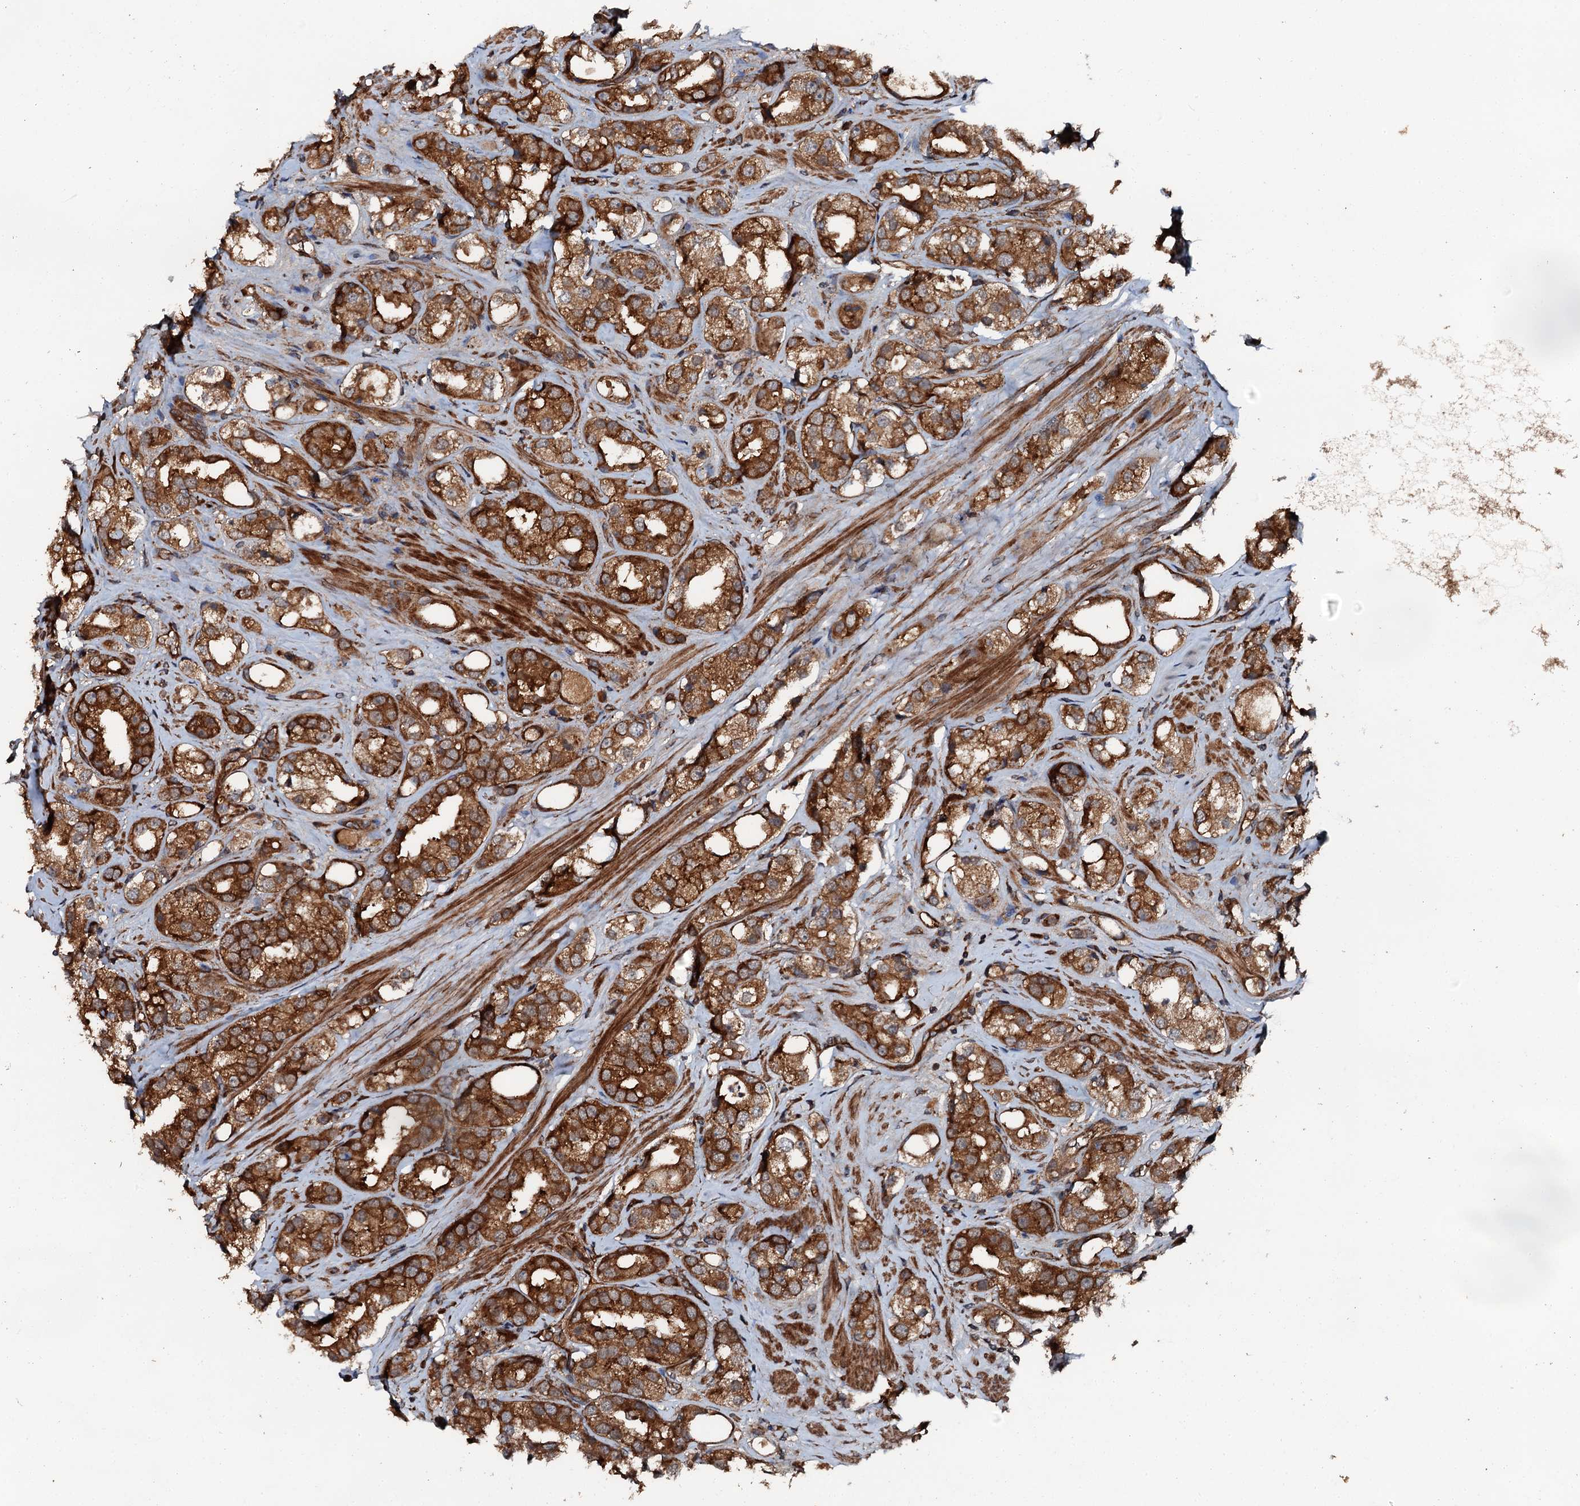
{"staining": {"intensity": "strong", "quantity": ">75%", "location": "cytoplasmic/membranous"}, "tissue": "prostate cancer", "cell_type": "Tumor cells", "image_type": "cancer", "snomed": [{"axis": "morphology", "description": "Adenocarcinoma, NOS"}, {"axis": "topography", "description": "Prostate"}], "caption": "A brown stain labels strong cytoplasmic/membranous staining of a protein in prostate adenocarcinoma tumor cells.", "gene": "FLYWCH1", "patient": {"sex": "male", "age": 79}}